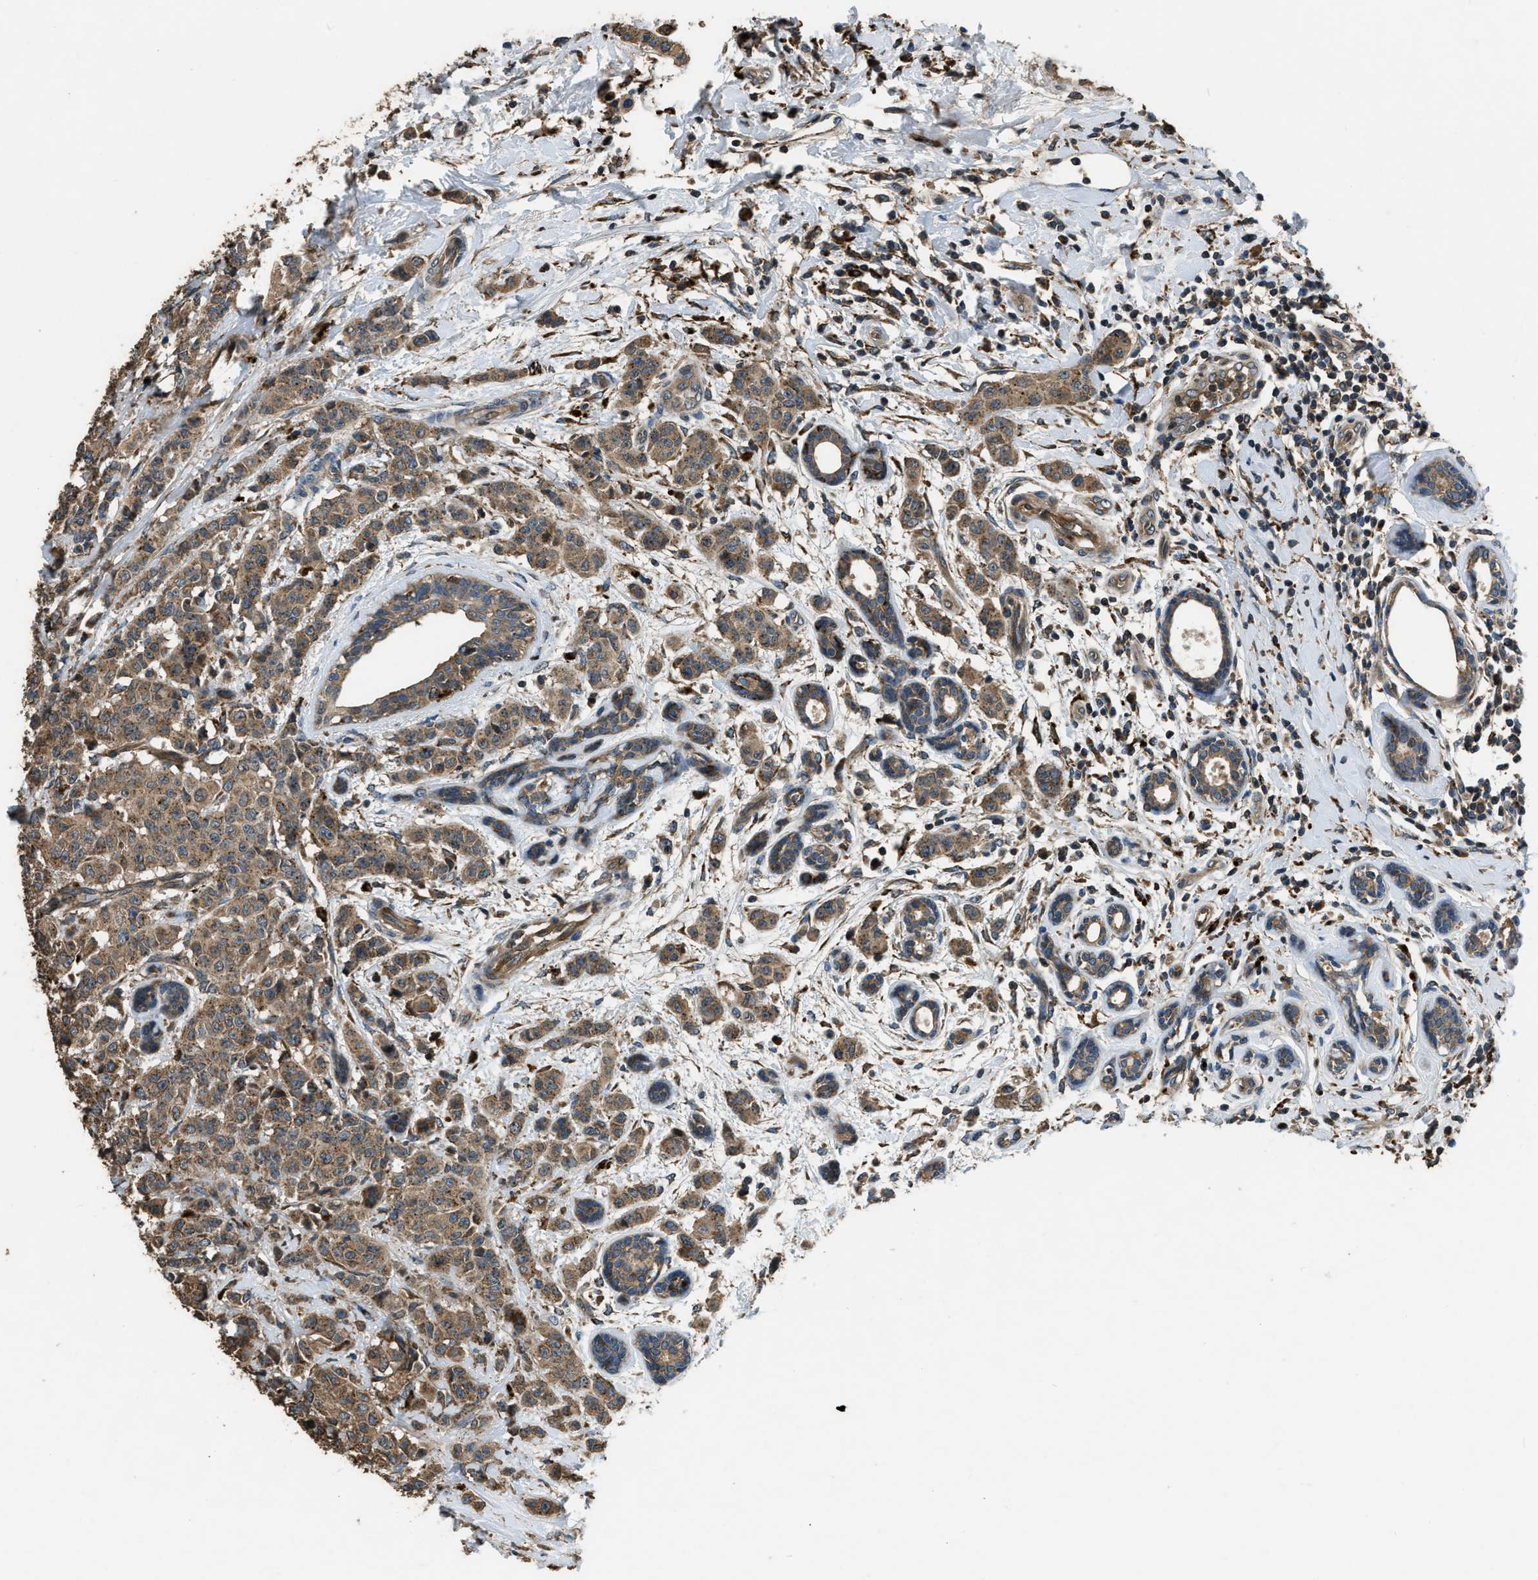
{"staining": {"intensity": "moderate", "quantity": ">75%", "location": "cytoplasmic/membranous"}, "tissue": "breast cancer", "cell_type": "Tumor cells", "image_type": "cancer", "snomed": [{"axis": "morphology", "description": "Normal tissue, NOS"}, {"axis": "morphology", "description": "Duct carcinoma"}, {"axis": "topography", "description": "Breast"}], "caption": "An immunohistochemistry image of tumor tissue is shown. Protein staining in brown labels moderate cytoplasmic/membranous positivity in breast cancer (infiltrating ductal carcinoma) within tumor cells.", "gene": "GGH", "patient": {"sex": "female", "age": 40}}